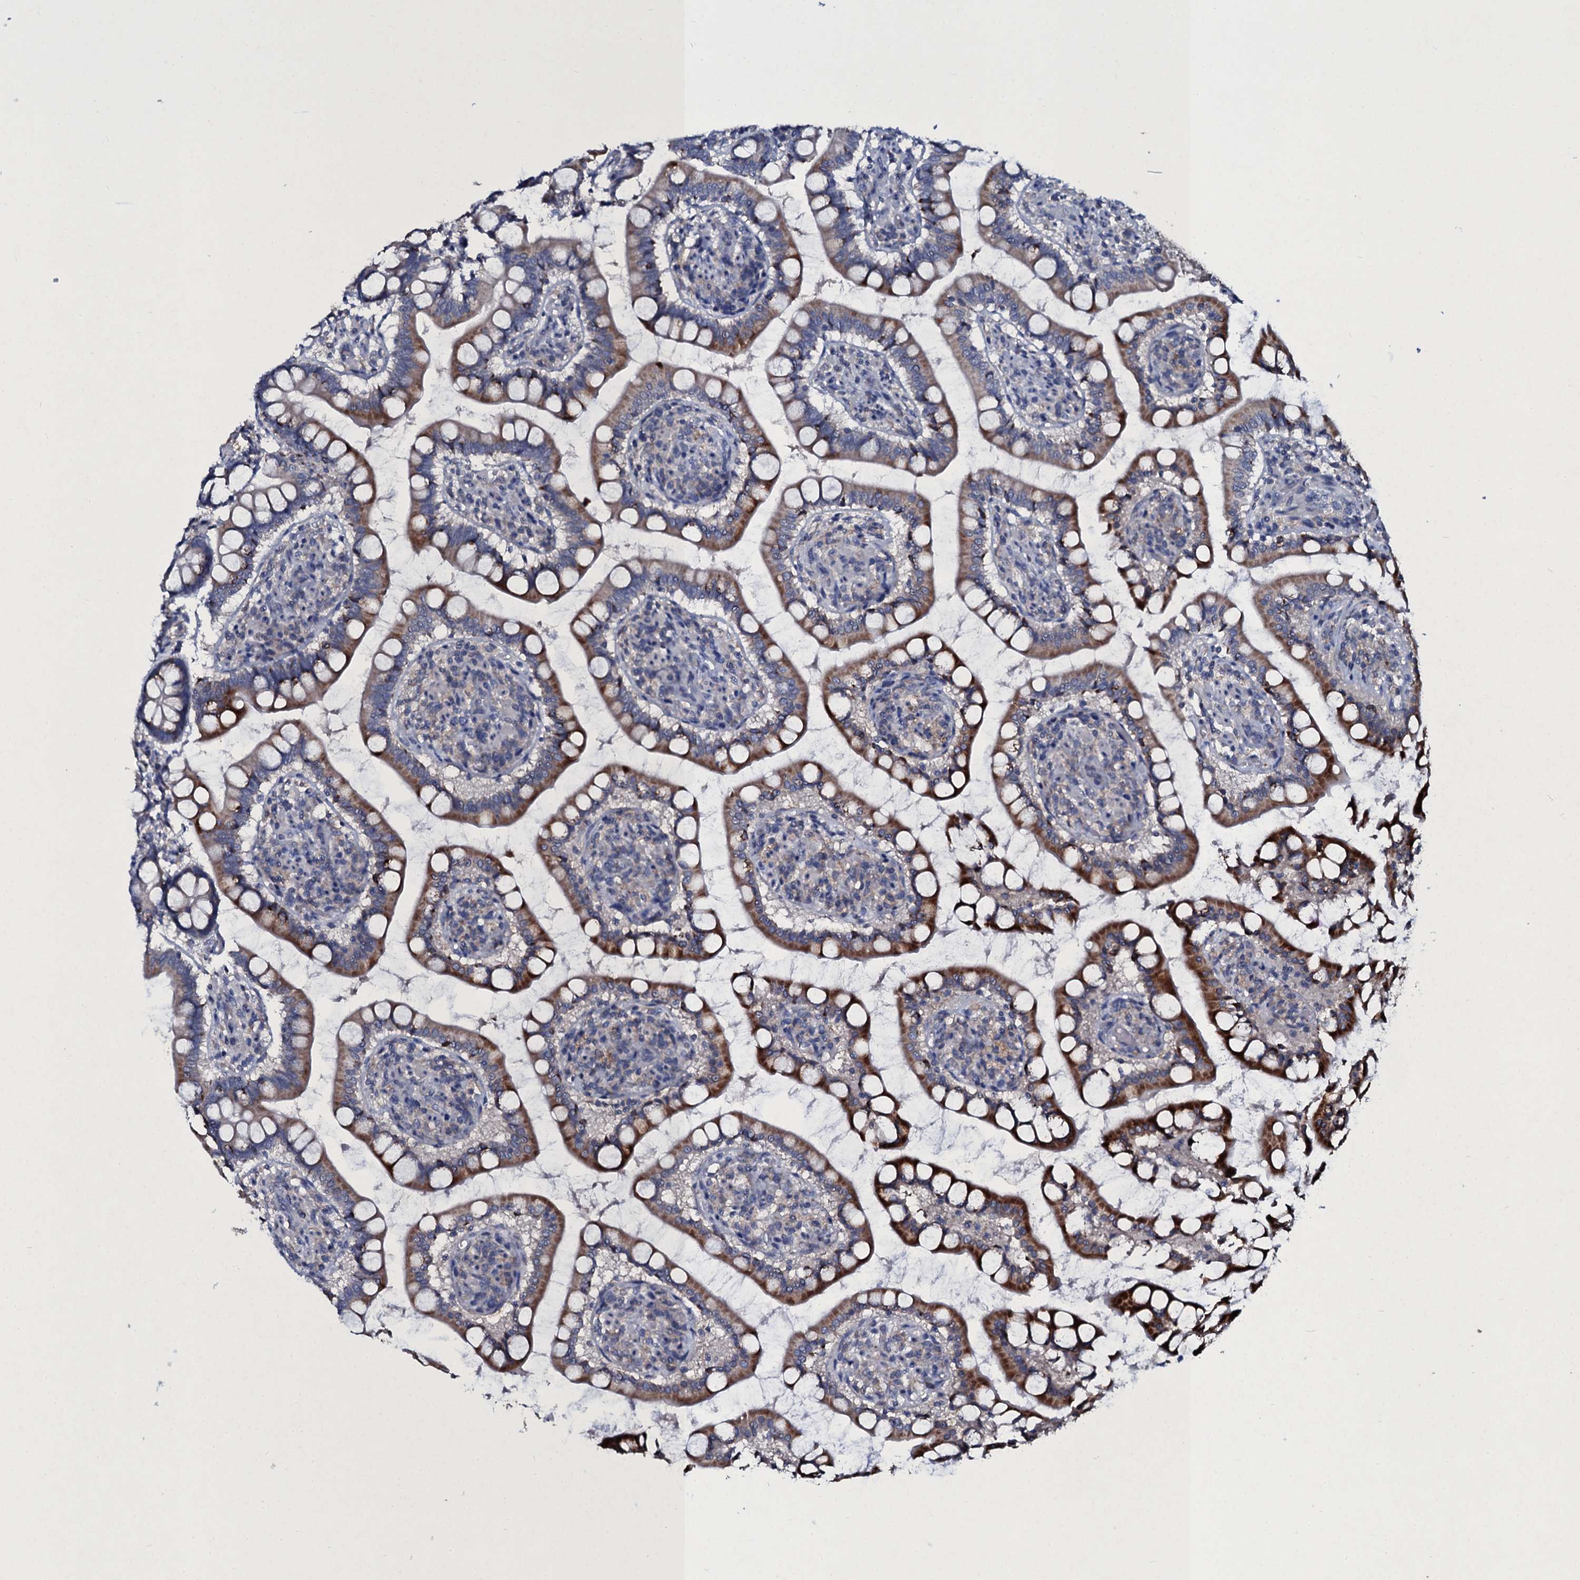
{"staining": {"intensity": "strong", "quantity": "25%-75%", "location": "cytoplasmic/membranous"}, "tissue": "small intestine", "cell_type": "Glandular cells", "image_type": "normal", "snomed": [{"axis": "morphology", "description": "Normal tissue, NOS"}, {"axis": "topography", "description": "Small intestine"}], "caption": "Immunohistochemical staining of normal small intestine displays high levels of strong cytoplasmic/membranous positivity in approximately 25%-75% of glandular cells.", "gene": "TPGS2", "patient": {"sex": "male", "age": 52}}